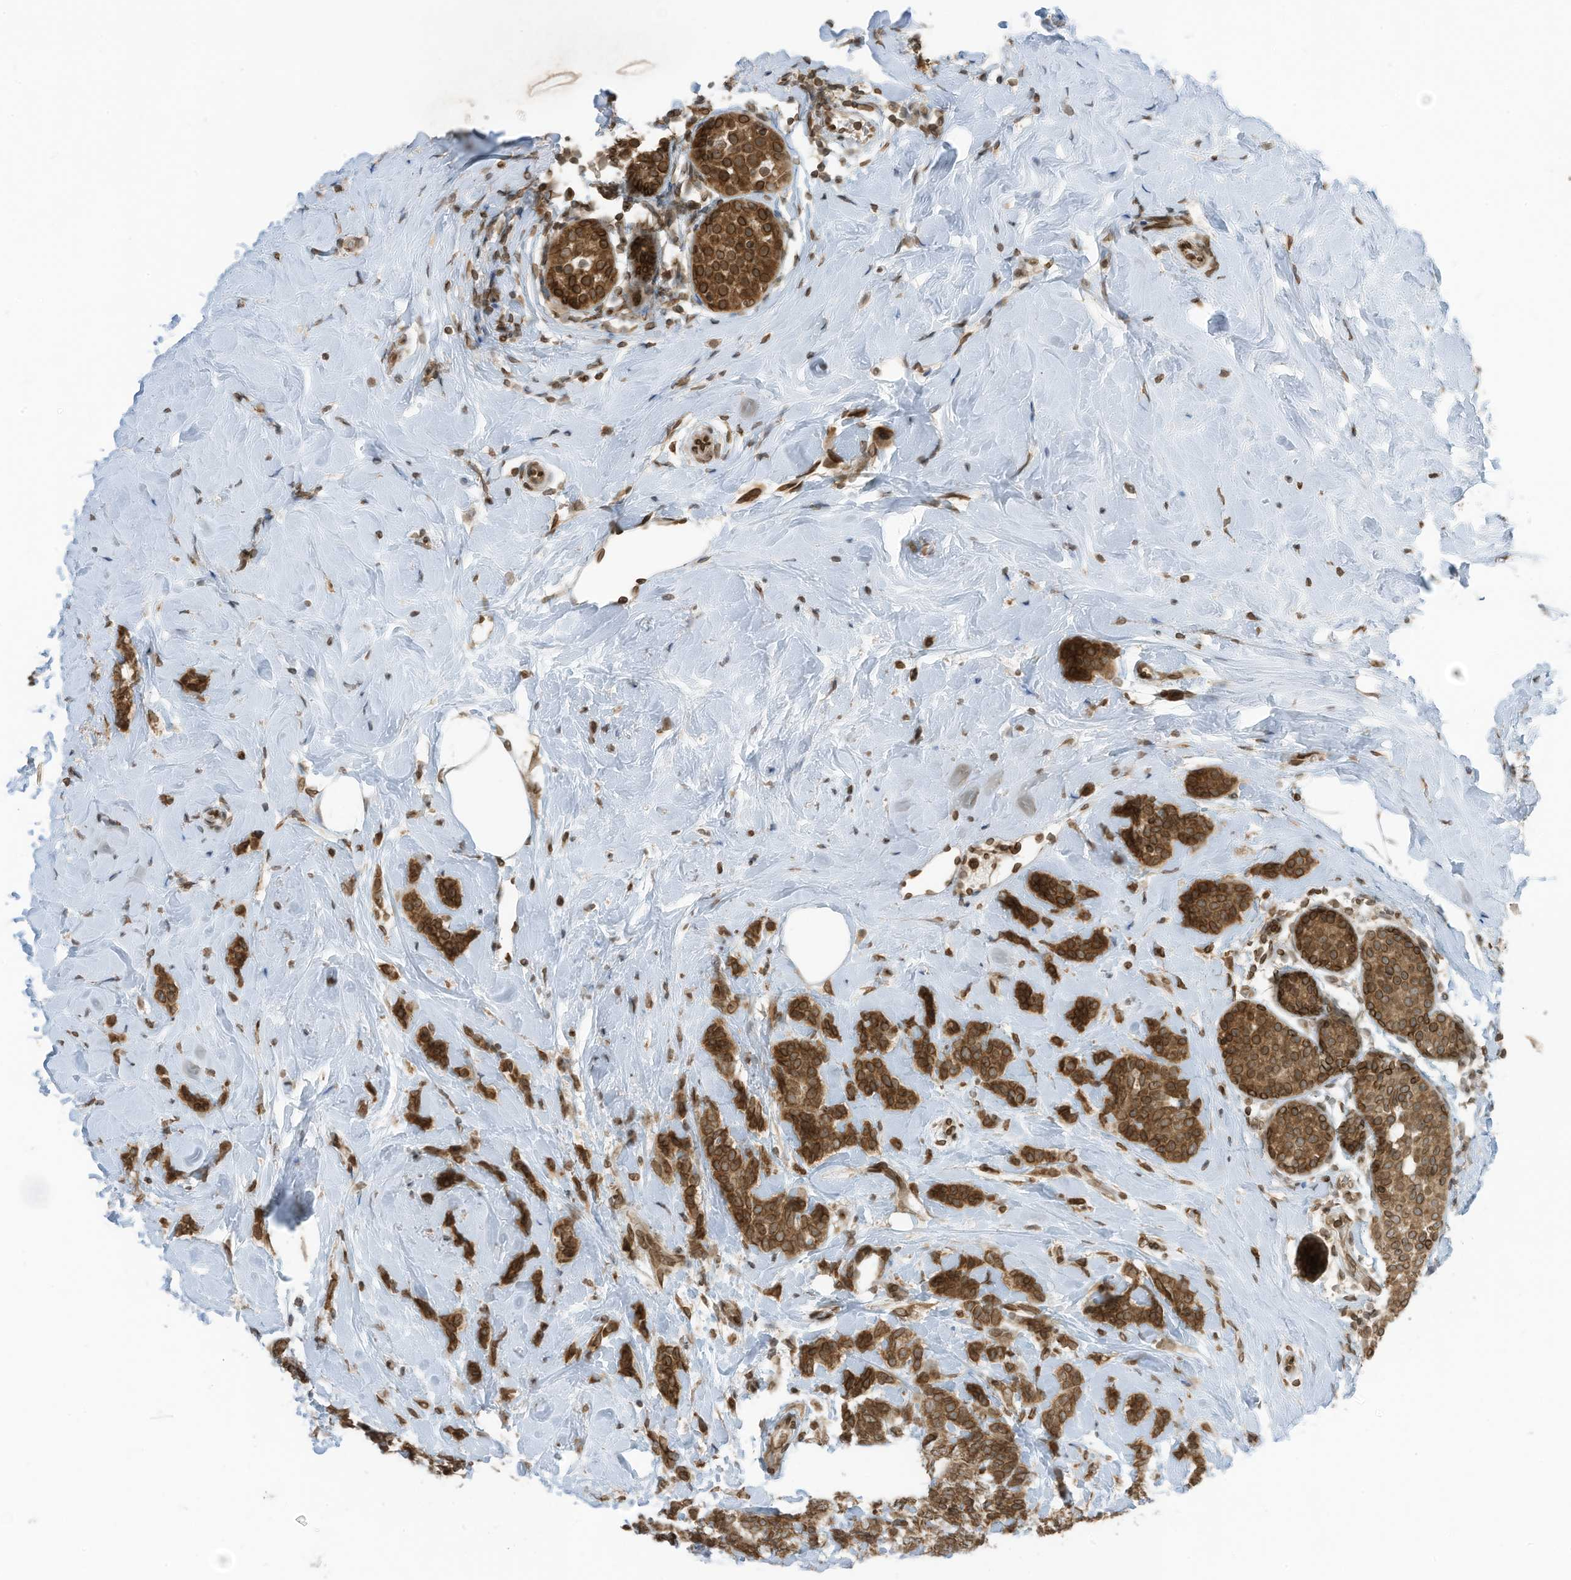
{"staining": {"intensity": "moderate", "quantity": ">75%", "location": "cytoplasmic/membranous,nuclear"}, "tissue": "breast cancer", "cell_type": "Tumor cells", "image_type": "cancer", "snomed": [{"axis": "morphology", "description": "Lobular carcinoma, in situ"}, {"axis": "morphology", "description": "Lobular carcinoma"}, {"axis": "topography", "description": "Breast"}], "caption": "Immunohistochemistry photomicrograph of neoplastic tissue: breast lobular carcinoma stained using IHC displays medium levels of moderate protein expression localized specifically in the cytoplasmic/membranous and nuclear of tumor cells, appearing as a cytoplasmic/membranous and nuclear brown color.", "gene": "RABL3", "patient": {"sex": "female", "age": 41}}